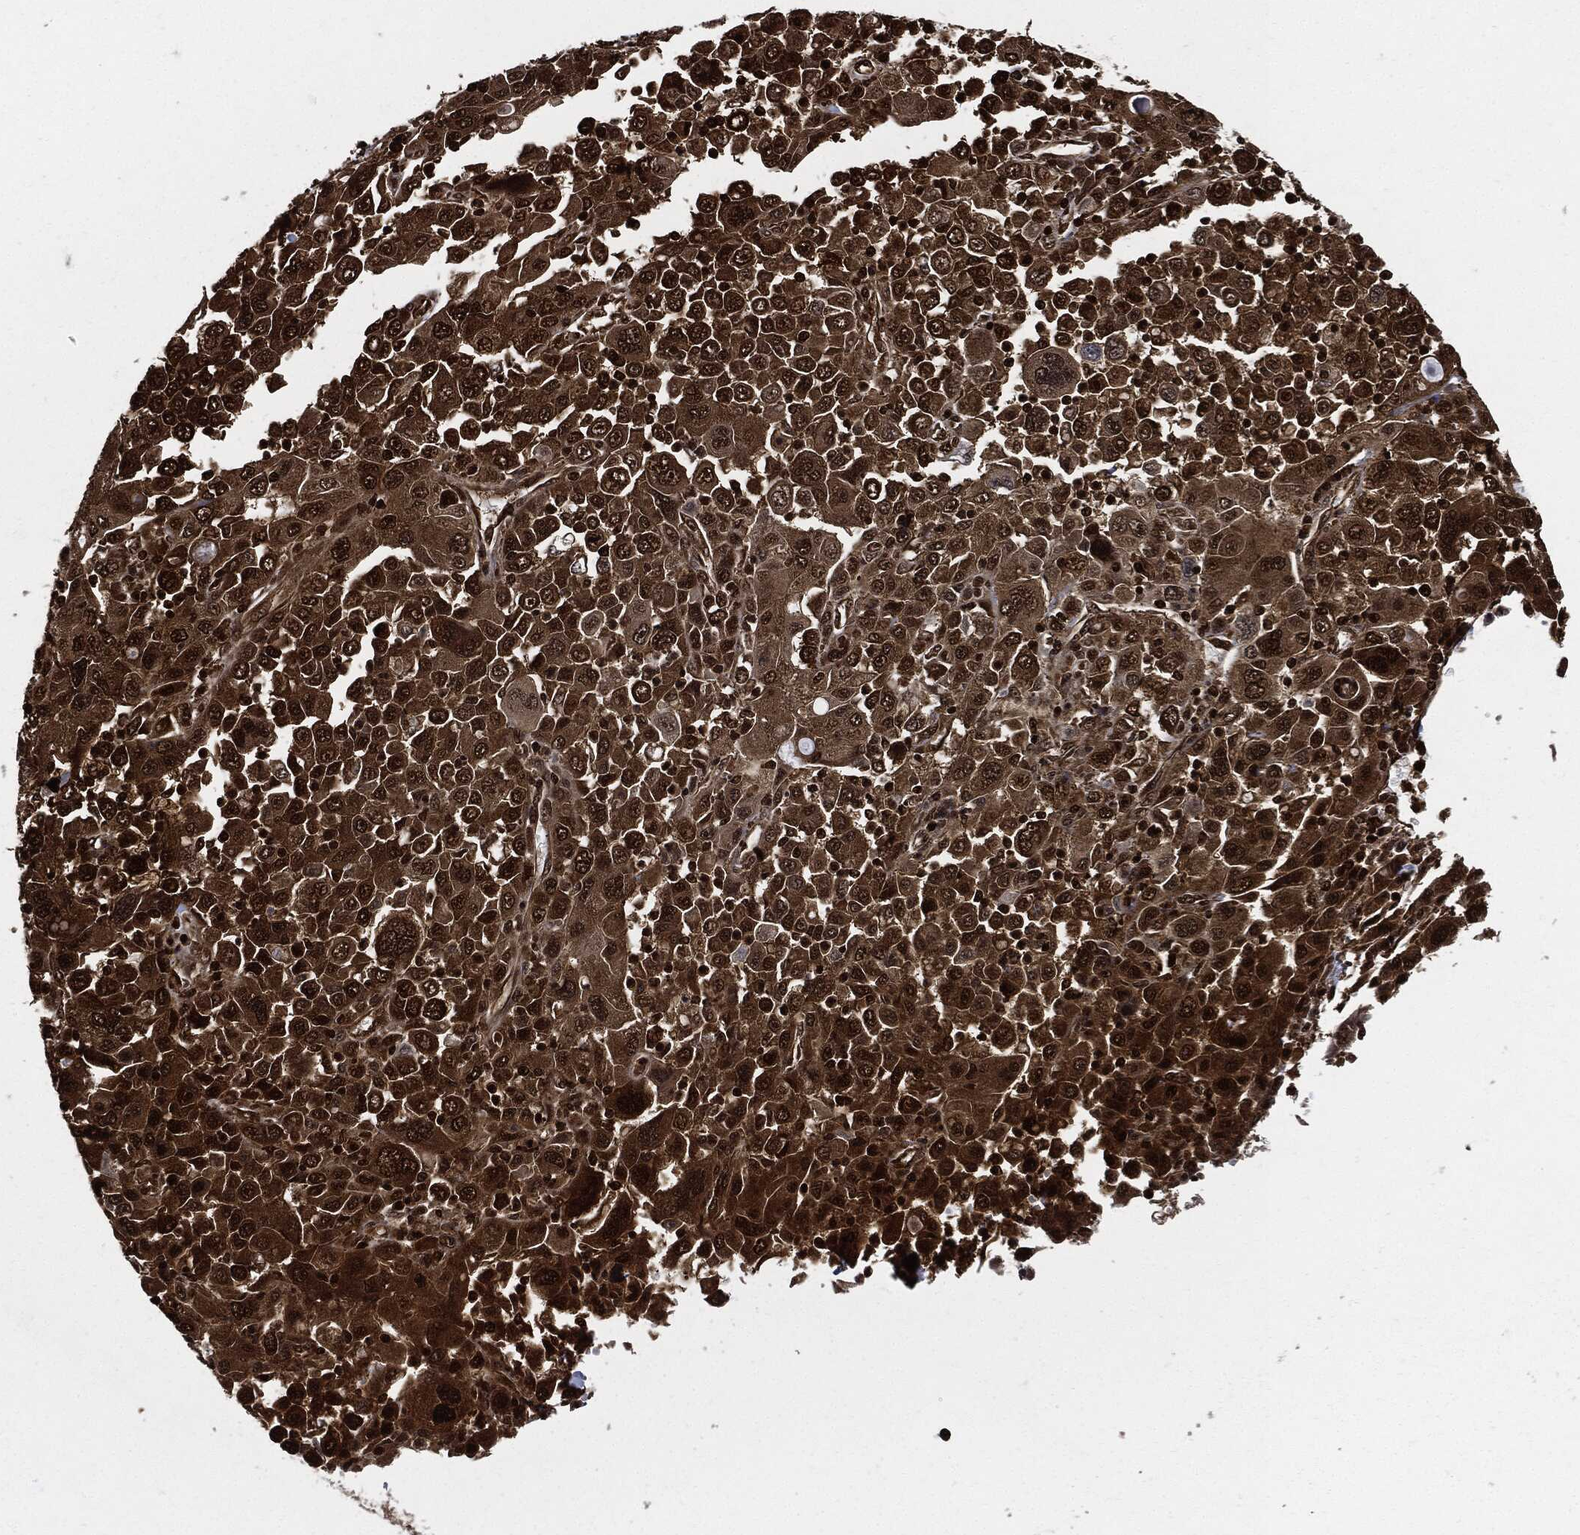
{"staining": {"intensity": "strong", "quantity": "25%-75%", "location": "cytoplasmic/membranous"}, "tissue": "stomach cancer", "cell_type": "Tumor cells", "image_type": "cancer", "snomed": [{"axis": "morphology", "description": "Adenocarcinoma, NOS"}, {"axis": "topography", "description": "Stomach"}], "caption": "A histopathology image of stomach cancer stained for a protein shows strong cytoplasmic/membranous brown staining in tumor cells.", "gene": "YWHAB", "patient": {"sex": "male", "age": 56}}